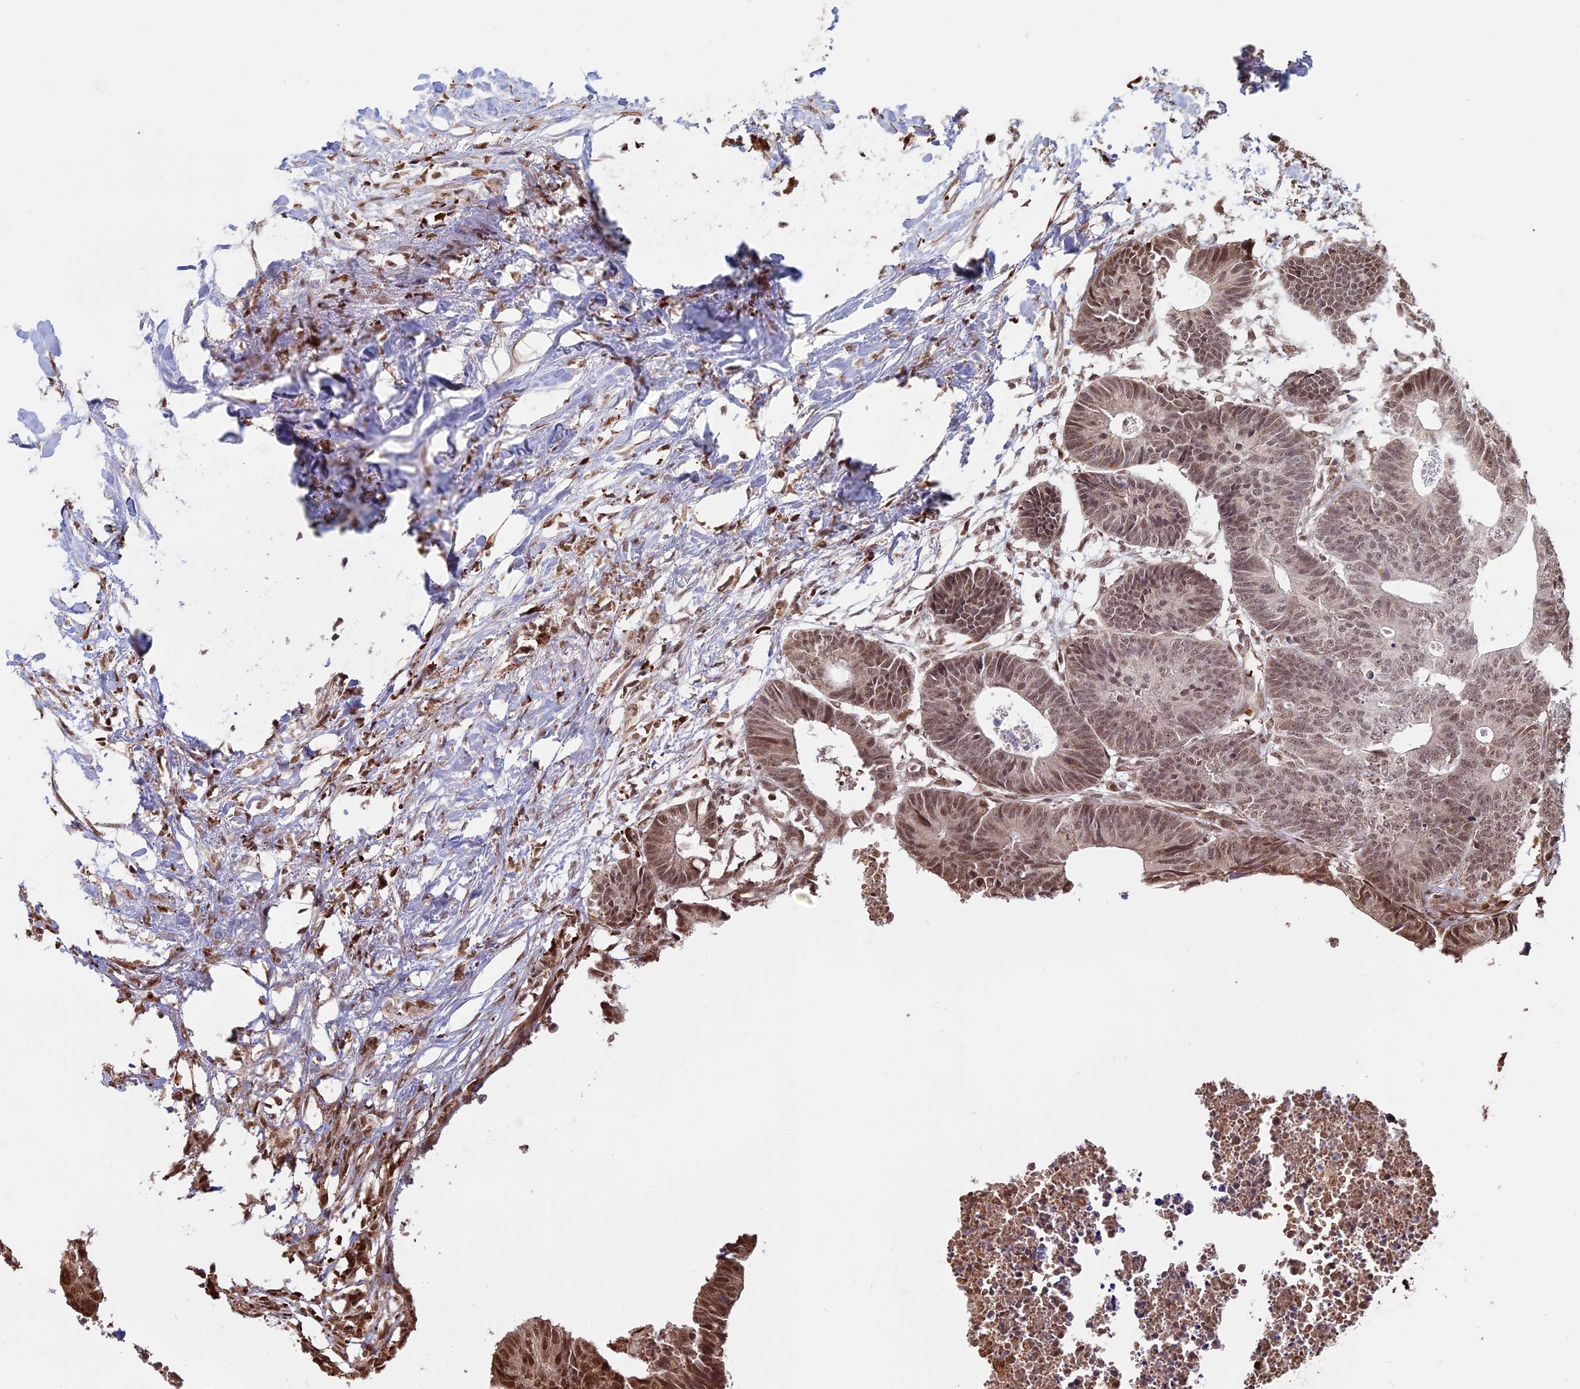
{"staining": {"intensity": "moderate", "quantity": ">75%", "location": "nuclear"}, "tissue": "colorectal cancer", "cell_type": "Tumor cells", "image_type": "cancer", "snomed": [{"axis": "morphology", "description": "Adenocarcinoma, NOS"}, {"axis": "topography", "description": "Colon"}], "caption": "IHC photomicrograph of neoplastic tissue: human colorectal cancer (adenocarcinoma) stained using immunohistochemistry reveals medium levels of moderate protein expression localized specifically in the nuclear of tumor cells, appearing as a nuclear brown color.", "gene": "MFAP1", "patient": {"sex": "female", "age": 57}}